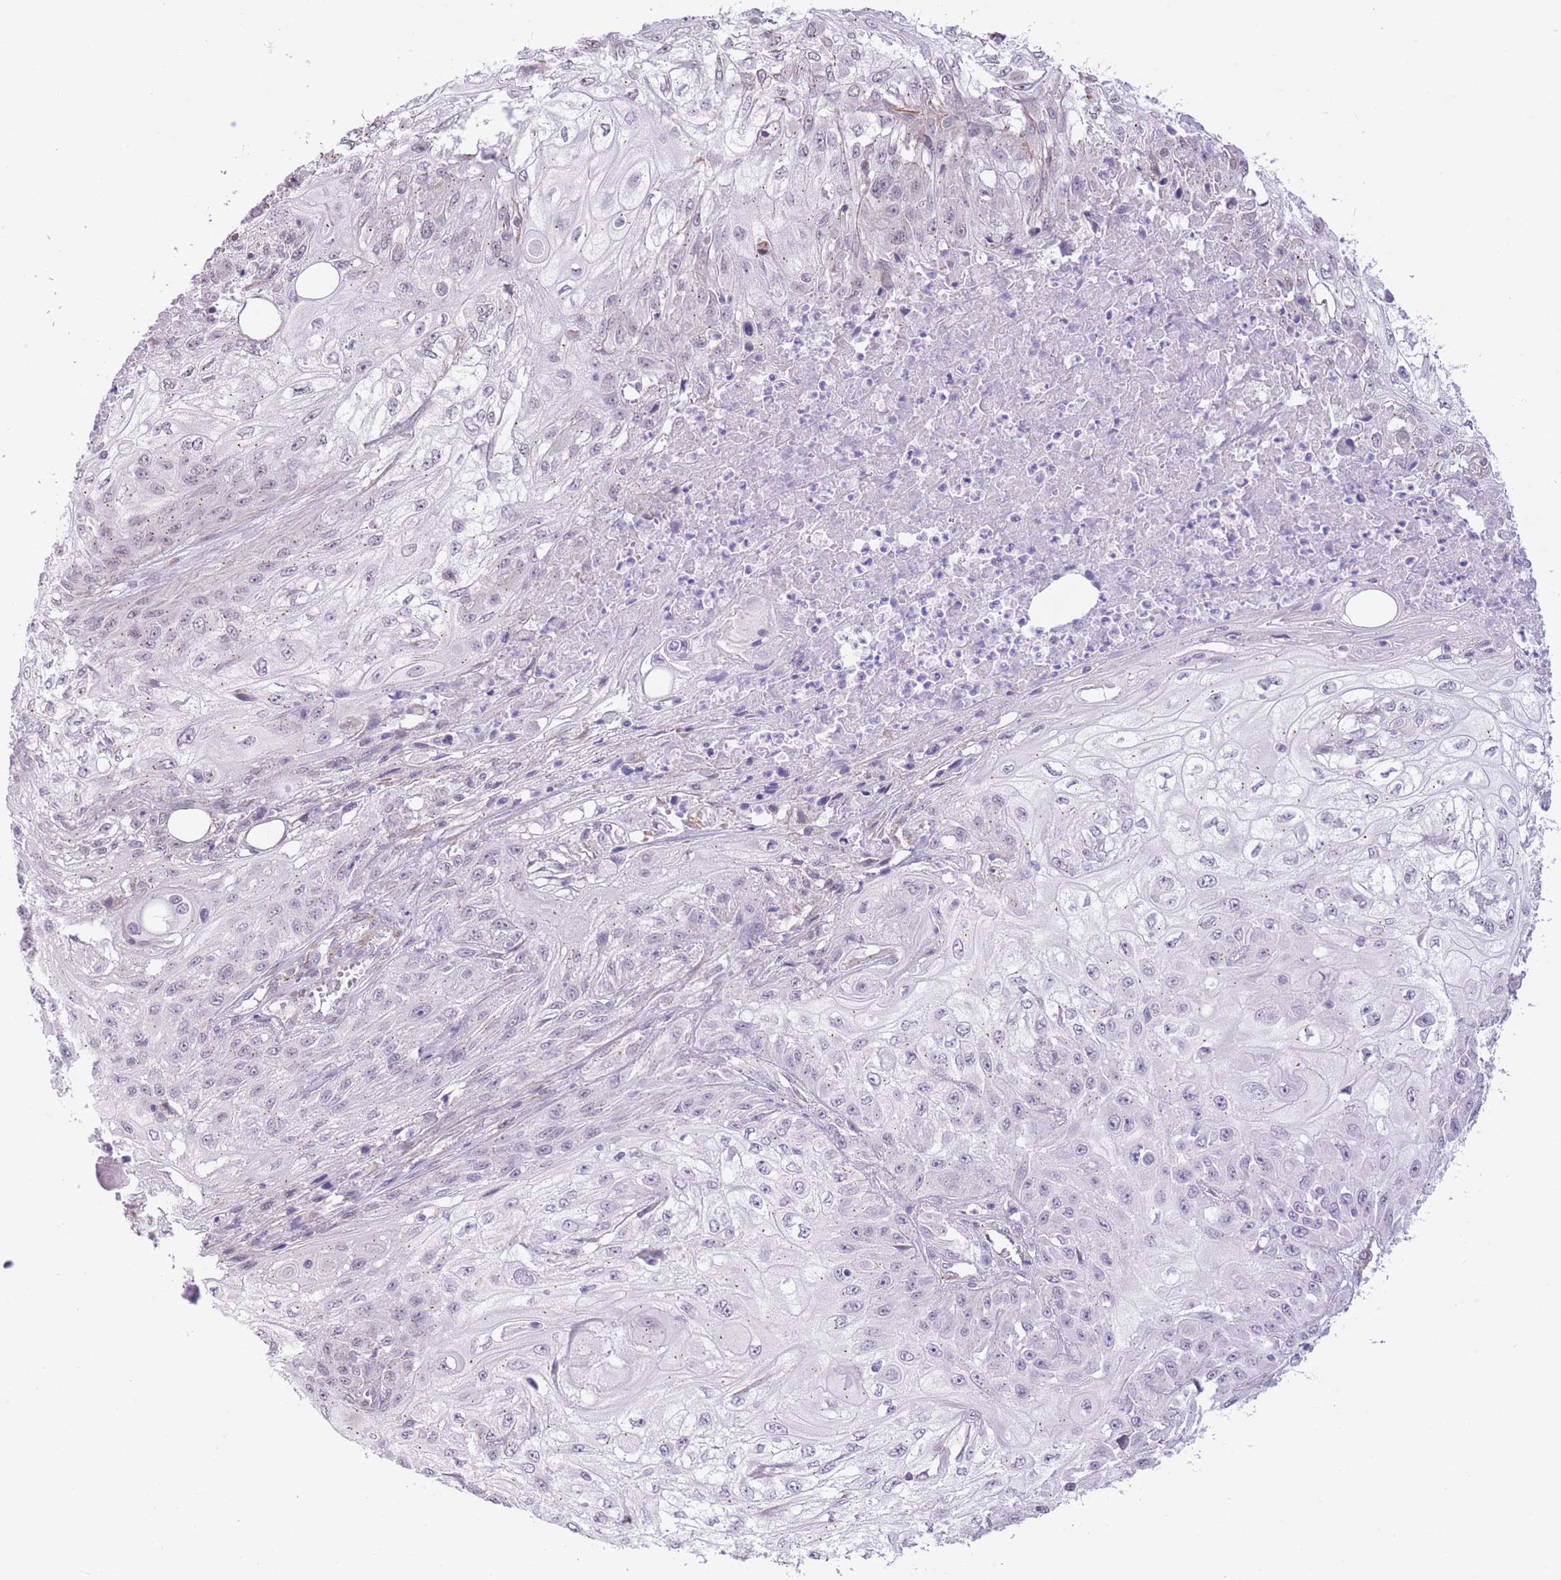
{"staining": {"intensity": "negative", "quantity": "none", "location": "none"}, "tissue": "skin cancer", "cell_type": "Tumor cells", "image_type": "cancer", "snomed": [{"axis": "morphology", "description": "Squamous cell carcinoma, NOS"}, {"axis": "morphology", "description": "Squamous cell carcinoma, metastatic, NOS"}, {"axis": "topography", "description": "Skin"}, {"axis": "topography", "description": "Lymph node"}], "caption": "Immunohistochemical staining of skin cancer (squamous cell carcinoma) reveals no significant expression in tumor cells. (Stains: DAB immunohistochemistry (IHC) with hematoxylin counter stain, Microscopy: brightfield microscopy at high magnification).", "gene": "PSG8", "patient": {"sex": "male", "age": 75}}